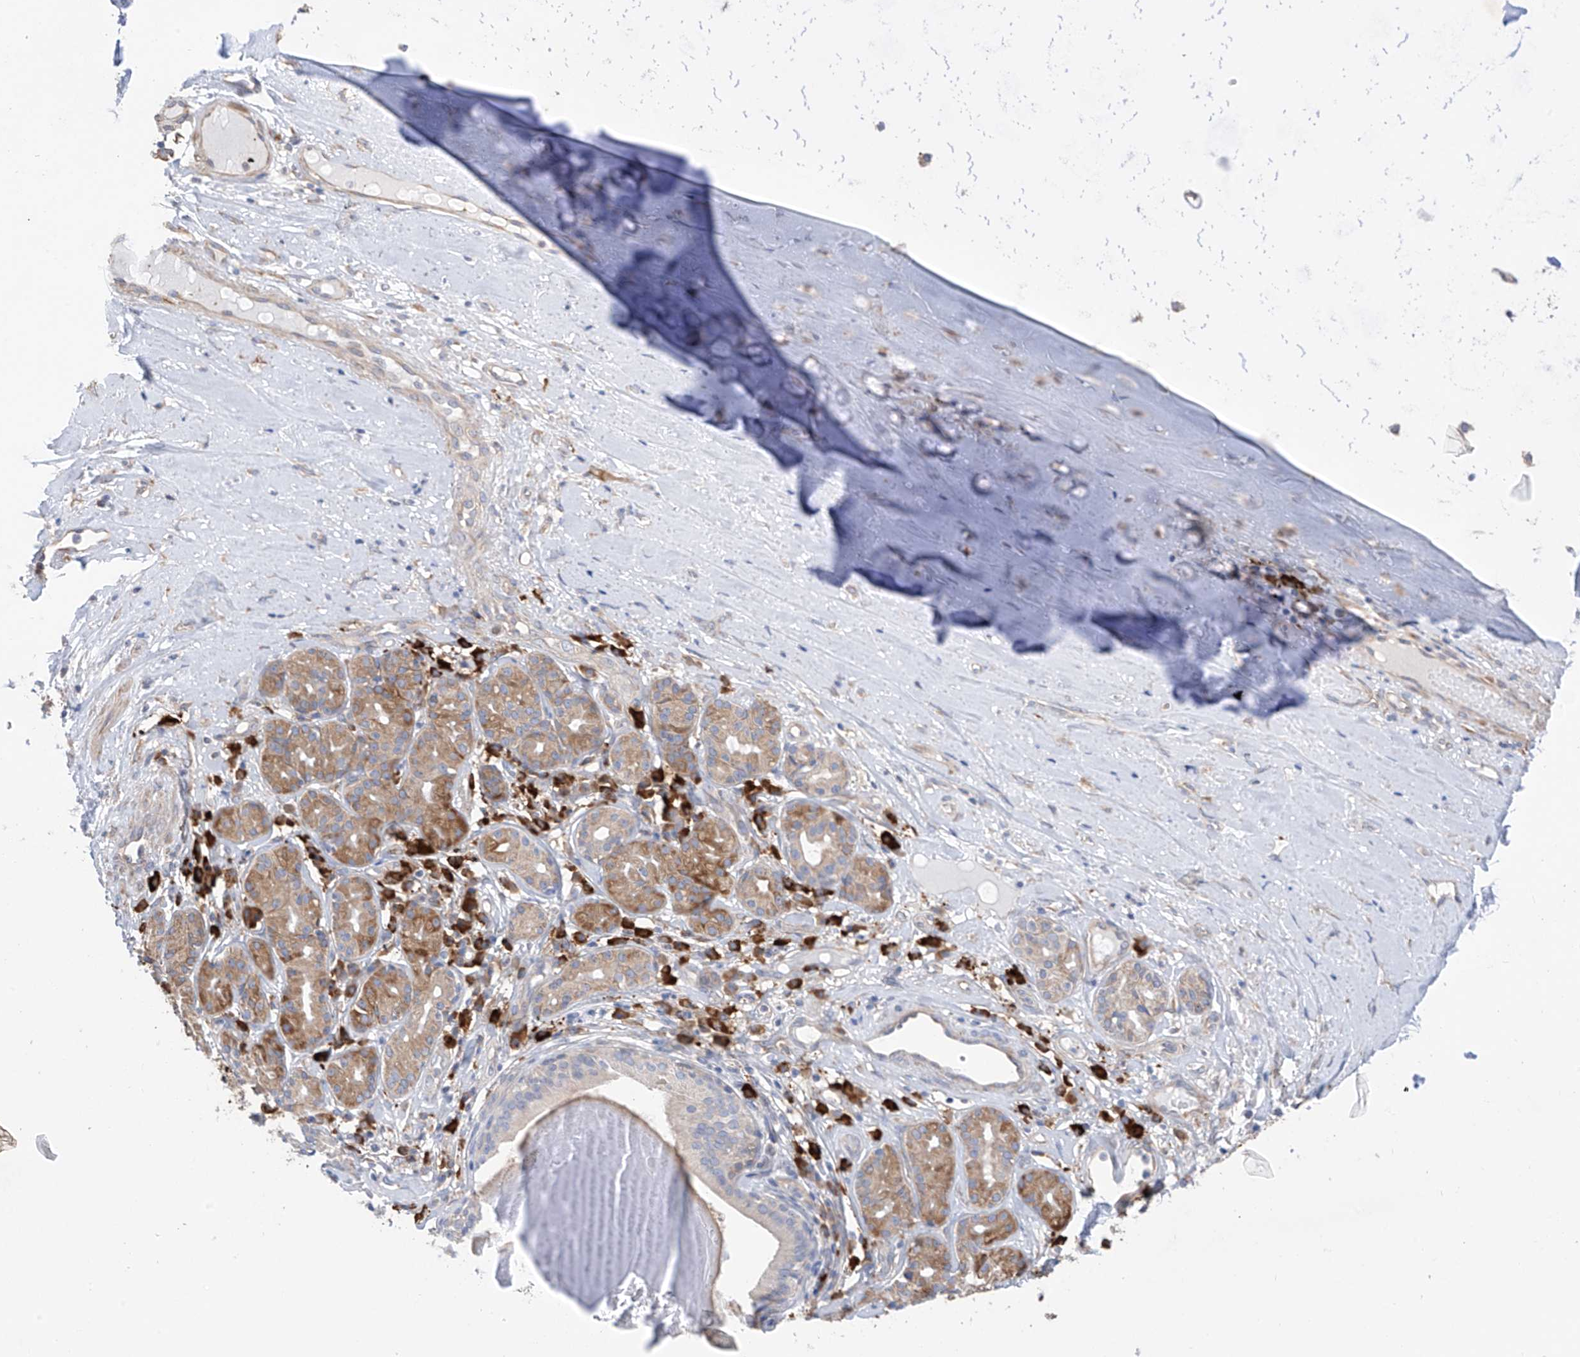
{"staining": {"intensity": "negative", "quantity": "none", "location": "none"}, "tissue": "adipose tissue", "cell_type": "Adipocytes", "image_type": "normal", "snomed": [{"axis": "morphology", "description": "Normal tissue, NOS"}, {"axis": "morphology", "description": "Basal cell carcinoma"}, {"axis": "topography", "description": "Cartilage tissue"}, {"axis": "topography", "description": "Nasopharynx"}, {"axis": "topography", "description": "Oral tissue"}], "caption": "A high-resolution photomicrograph shows IHC staining of normal adipose tissue, which shows no significant positivity in adipocytes.", "gene": "REC8", "patient": {"sex": "female", "age": 77}}